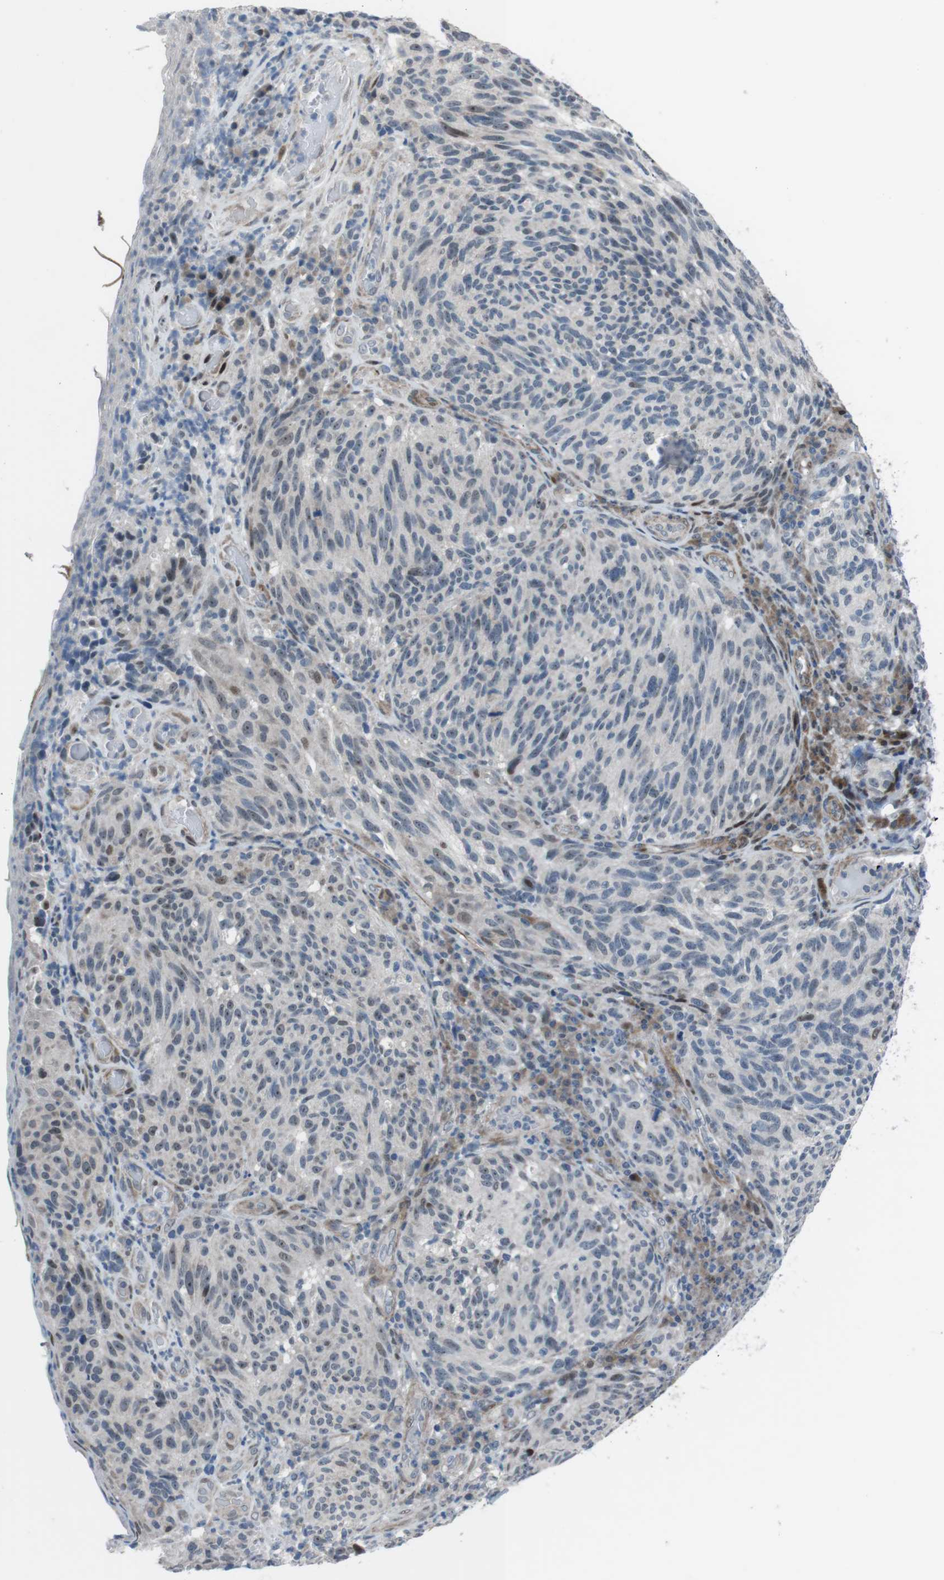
{"staining": {"intensity": "weak", "quantity": "<25%", "location": "nuclear"}, "tissue": "melanoma", "cell_type": "Tumor cells", "image_type": "cancer", "snomed": [{"axis": "morphology", "description": "Malignant melanoma, NOS"}, {"axis": "topography", "description": "Skin"}], "caption": "This is a micrograph of IHC staining of malignant melanoma, which shows no positivity in tumor cells.", "gene": "PBRM1", "patient": {"sex": "female", "age": 73}}